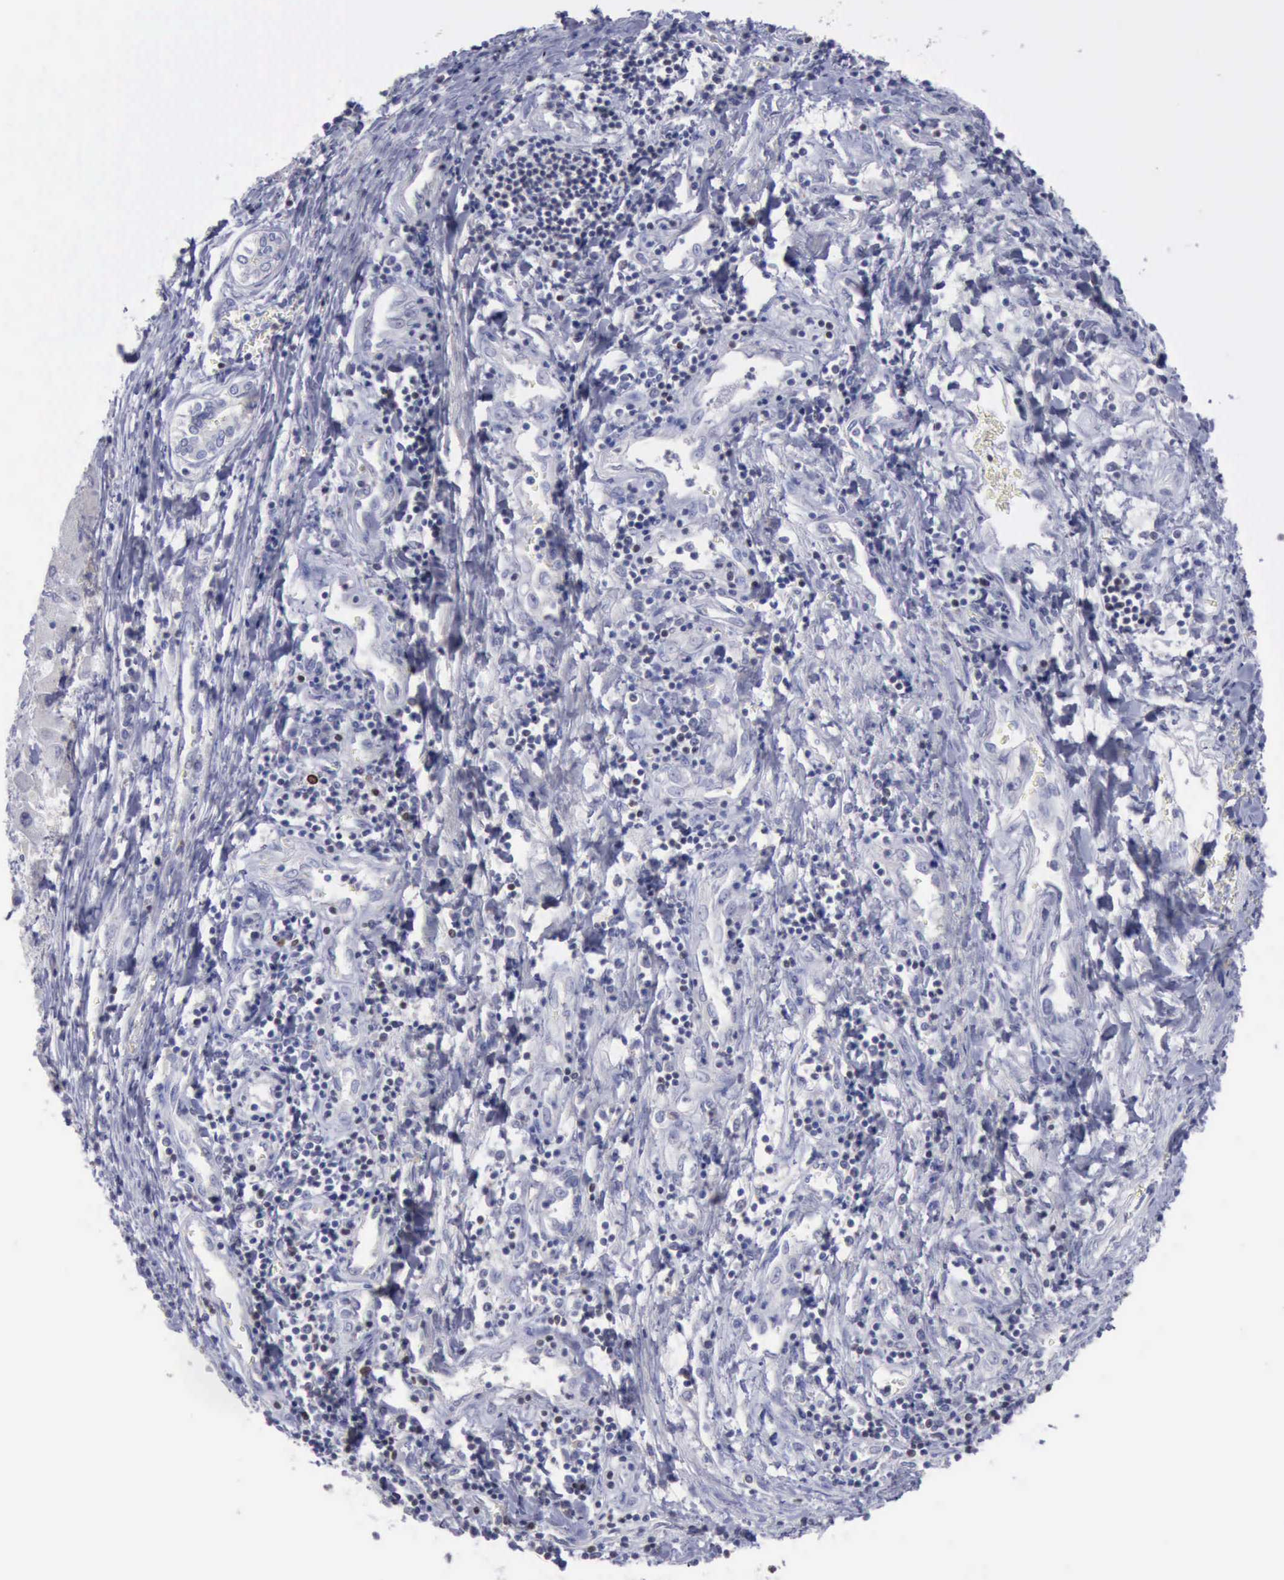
{"staining": {"intensity": "negative", "quantity": "none", "location": "none"}, "tissue": "liver cancer", "cell_type": "Tumor cells", "image_type": "cancer", "snomed": [{"axis": "morphology", "description": "Carcinoma, Hepatocellular, NOS"}, {"axis": "topography", "description": "Liver"}], "caption": "Tumor cells show no significant positivity in liver hepatocellular carcinoma.", "gene": "SATB2", "patient": {"sex": "male", "age": 24}}